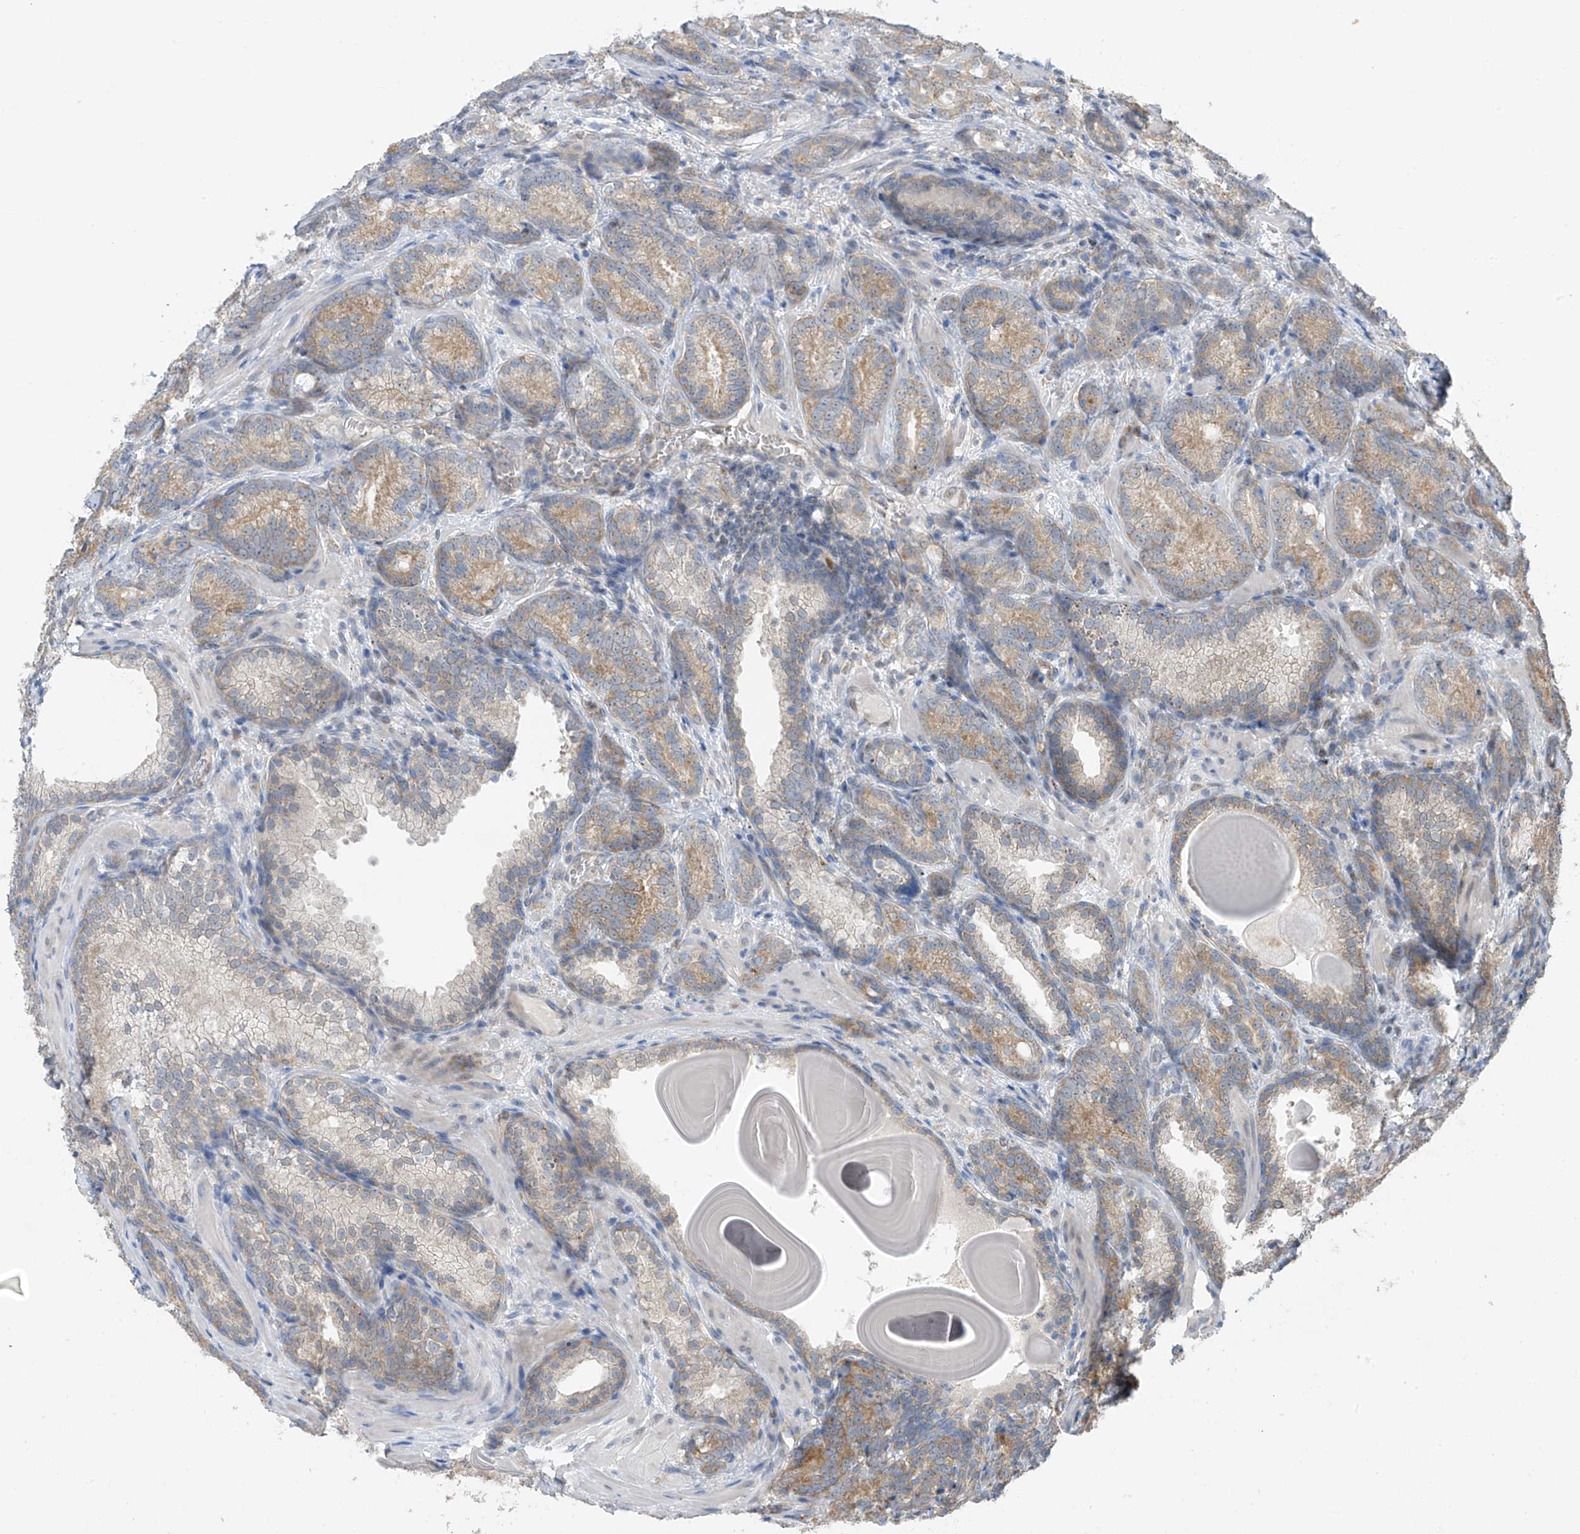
{"staining": {"intensity": "moderate", "quantity": "25%-75%", "location": "cytoplasmic/membranous"}, "tissue": "prostate cancer", "cell_type": "Tumor cells", "image_type": "cancer", "snomed": [{"axis": "morphology", "description": "Adenocarcinoma, High grade"}, {"axis": "topography", "description": "Prostate"}], "caption": "Immunohistochemistry (IHC) micrograph of prostate cancer stained for a protein (brown), which reveals medium levels of moderate cytoplasmic/membranous positivity in approximately 25%-75% of tumor cells.", "gene": "RPL4", "patient": {"sex": "male", "age": 66}}